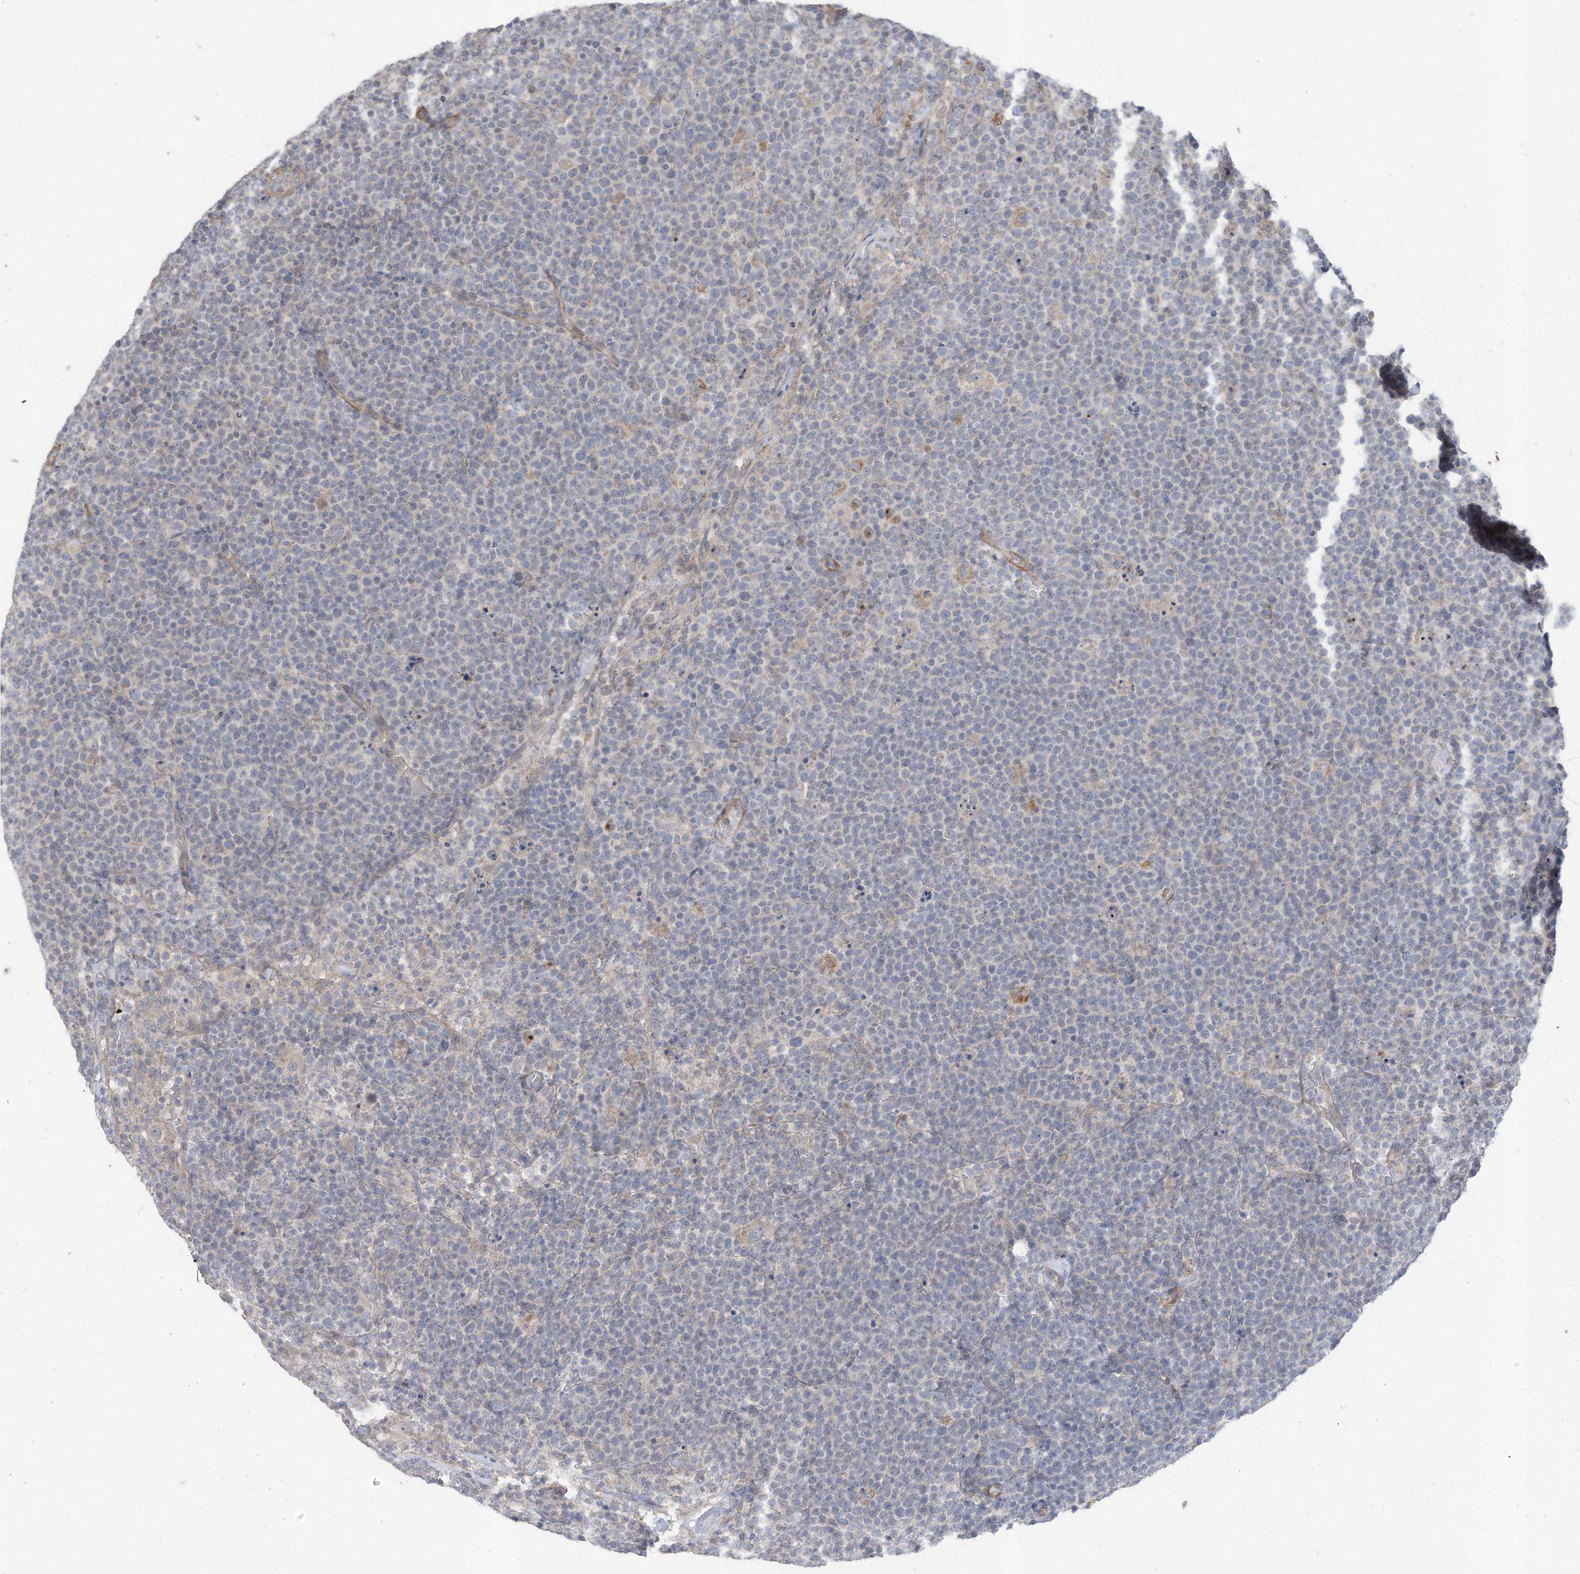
{"staining": {"intensity": "negative", "quantity": "none", "location": "none"}, "tissue": "lymphoma", "cell_type": "Tumor cells", "image_type": "cancer", "snomed": [{"axis": "morphology", "description": "Malignant lymphoma, non-Hodgkin's type, High grade"}, {"axis": "topography", "description": "Lymph node"}], "caption": "Lymphoma stained for a protein using immunohistochemistry shows no staining tumor cells.", "gene": "SLC17A7", "patient": {"sex": "male", "age": 61}}